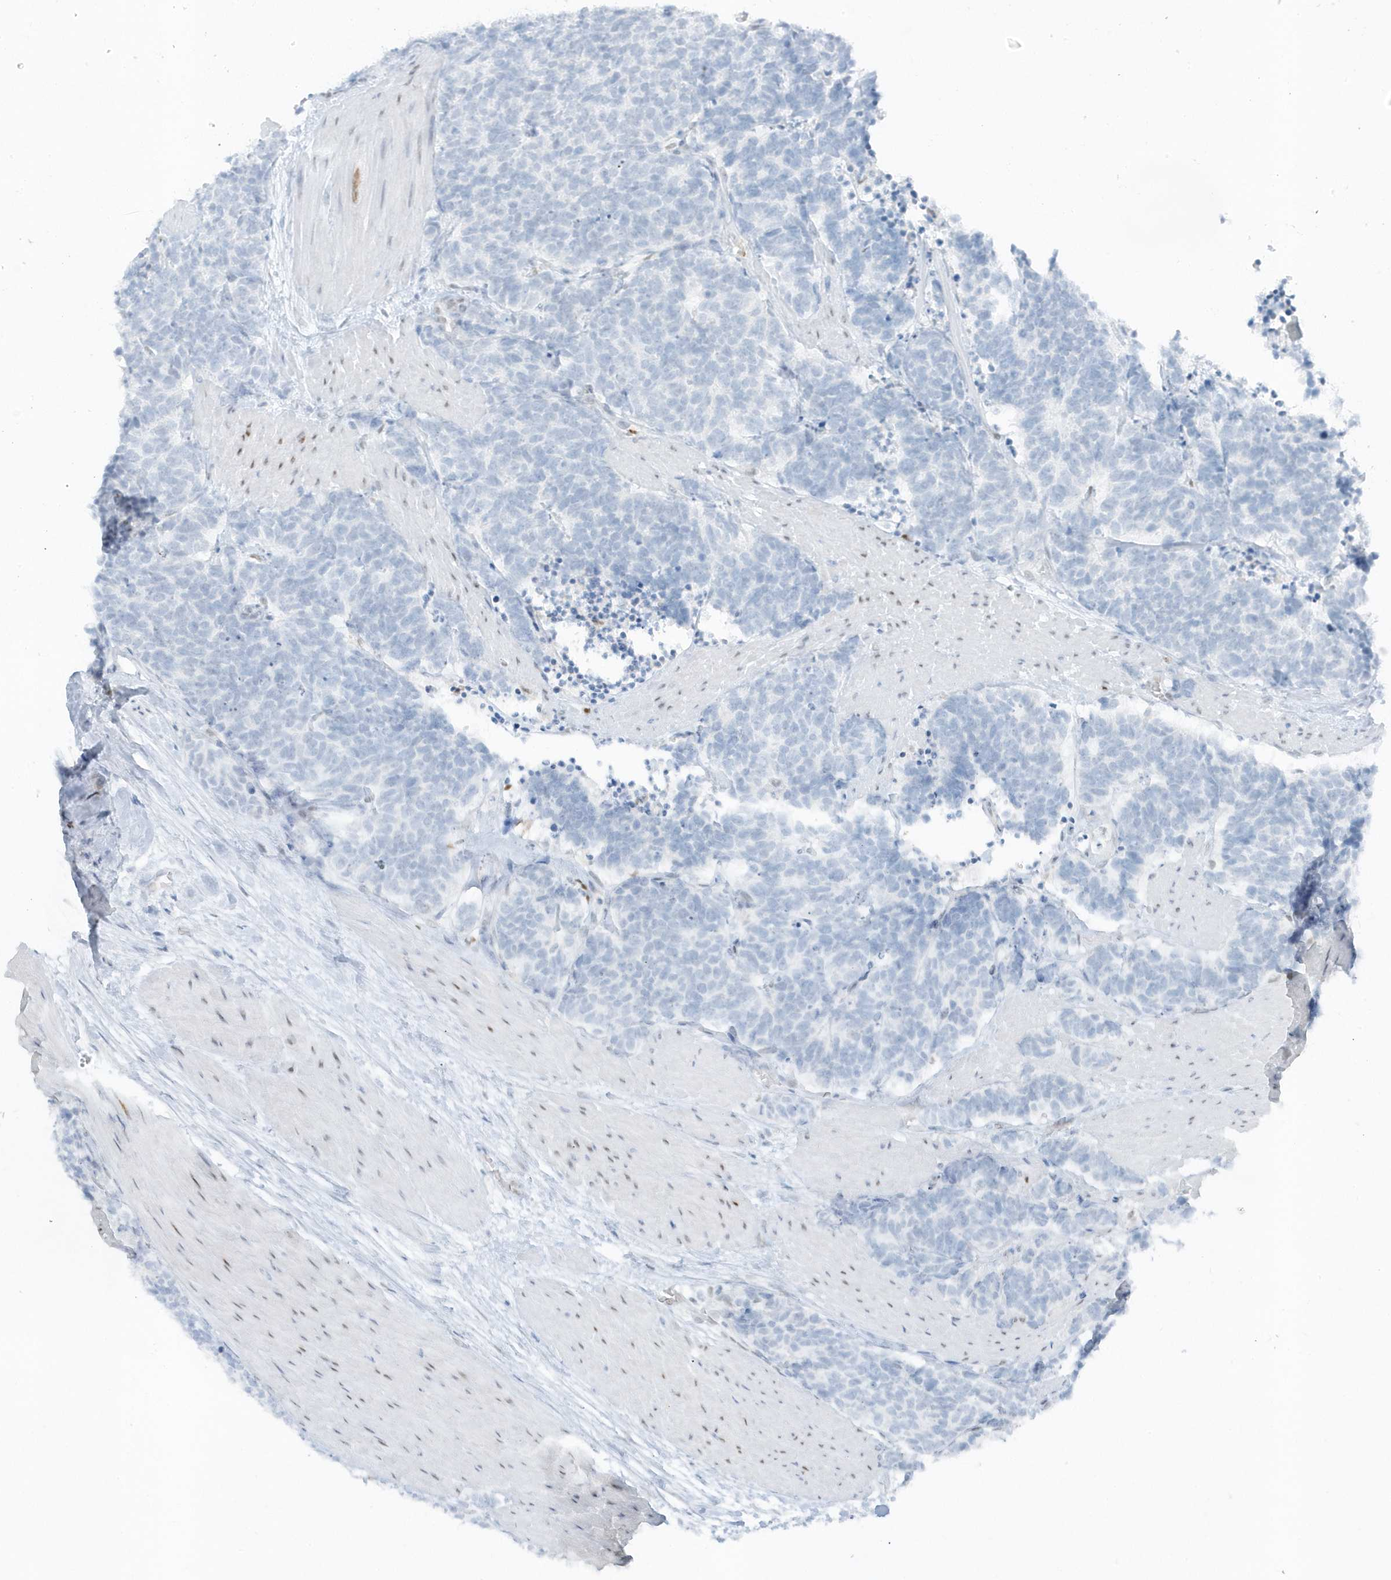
{"staining": {"intensity": "negative", "quantity": "none", "location": "none"}, "tissue": "carcinoid", "cell_type": "Tumor cells", "image_type": "cancer", "snomed": [{"axis": "morphology", "description": "Carcinoma, NOS"}, {"axis": "morphology", "description": "Carcinoid, malignant, NOS"}, {"axis": "topography", "description": "Urinary bladder"}], "caption": "Malignant carcinoid stained for a protein using immunohistochemistry (IHC) exhibits no staining tumor cells.", "gene": "SMIM34", "patient": {"sex": "male", "age": 57}}